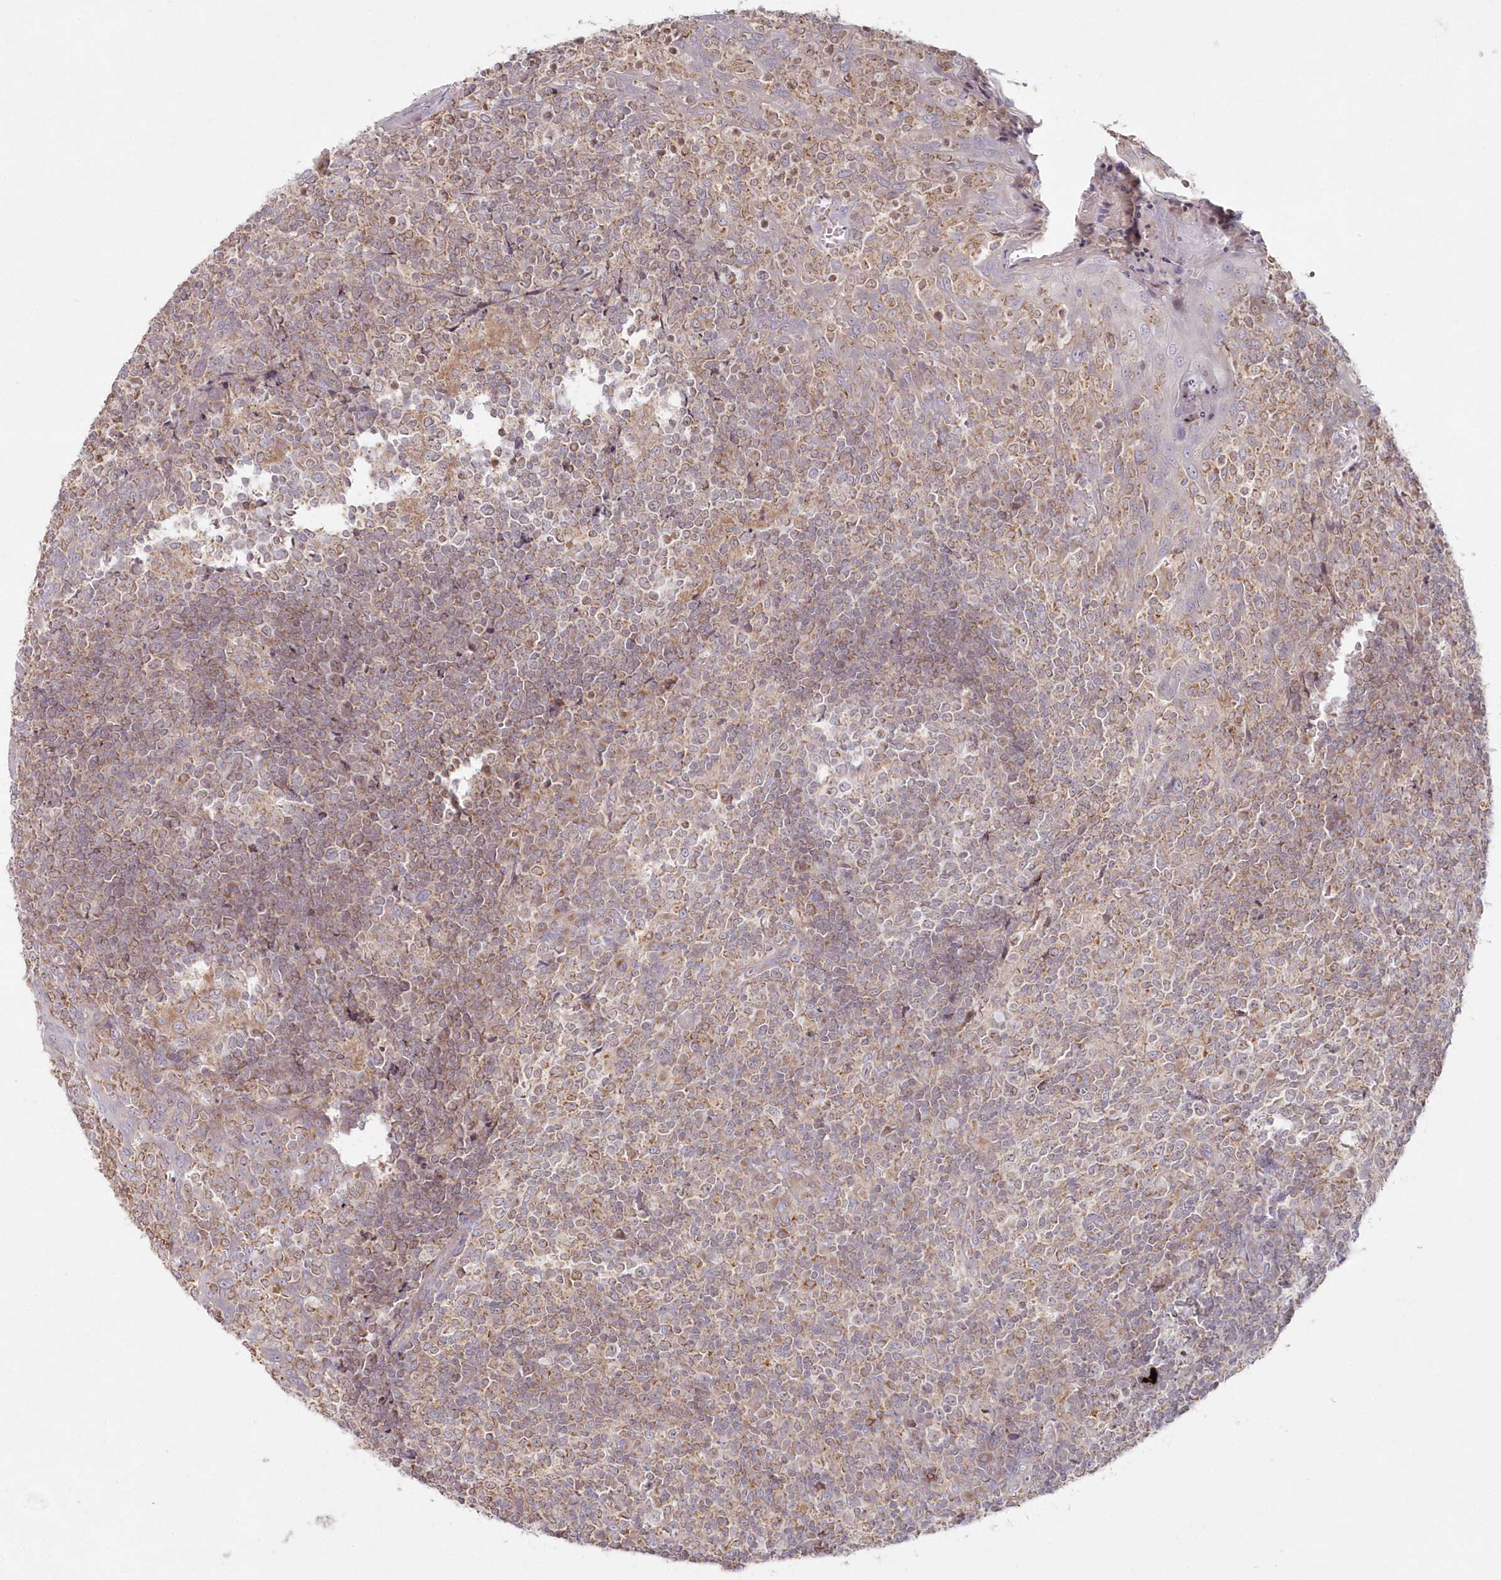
{"staining": {"intensity": "moderate", "quantity": "<25%", "location": "cytoplasmic/membranous"}, "tissue": "tonsil", "cell_type": "Germinal center cells", "image_type": "normal", "snomed": [{"axis": "morphology", "description": "Normal tissue, NOS"}, {"axis": "topography", "description": "Tonsil"}], "caption": "An immunohistochemistry micrograph of unremarkable tissue is shown. Protein staining in brown labels moderate cytoplasmic/membranous positivity in tonsil within germinal center cells.", "gene": "ARSB", "patient": {"sex": "female", "age": 19}}